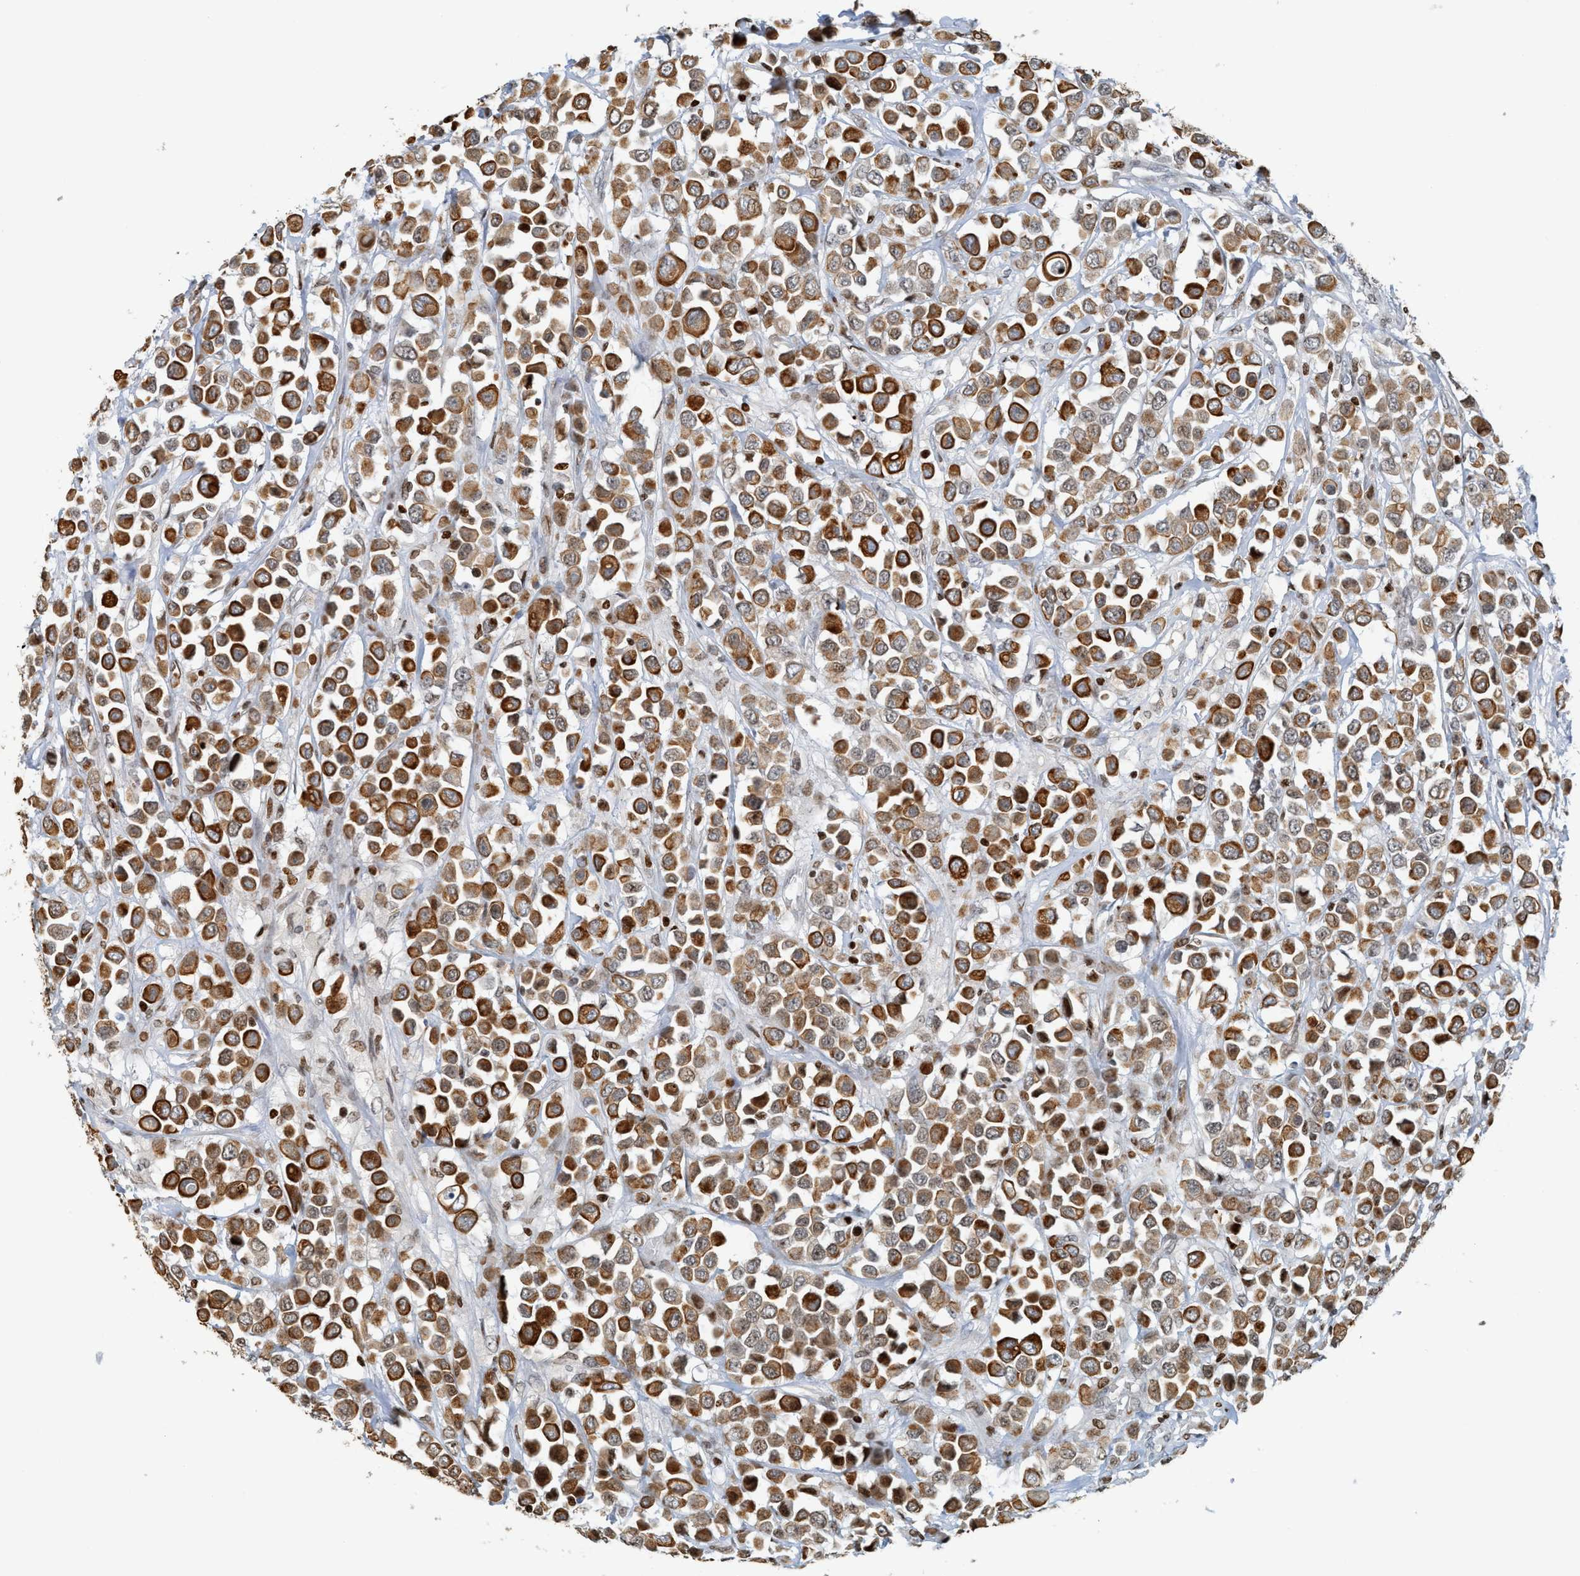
{"staining": {"intensity": "strong", "quantity": ">75%", "location": "cytoplasmic/membranous"}, "tissue": "breast cancer", "cell_type": "Tumor cells", "image_type": "cancer", "snomed": [{"axis": "morphology", "description": "Duct carcinoma"}, {"axis": "topography", "description": "Breast"}], "caption": "A histopathology image showing strong cytoplasmic/membranous positivity in approximately >75% of tumor cells in breast intraductal carcinoma, as visualized by brown immunohistochemical staining.", "gene": "SH3D19", "patient": {"sex": "female", "age": 61}}